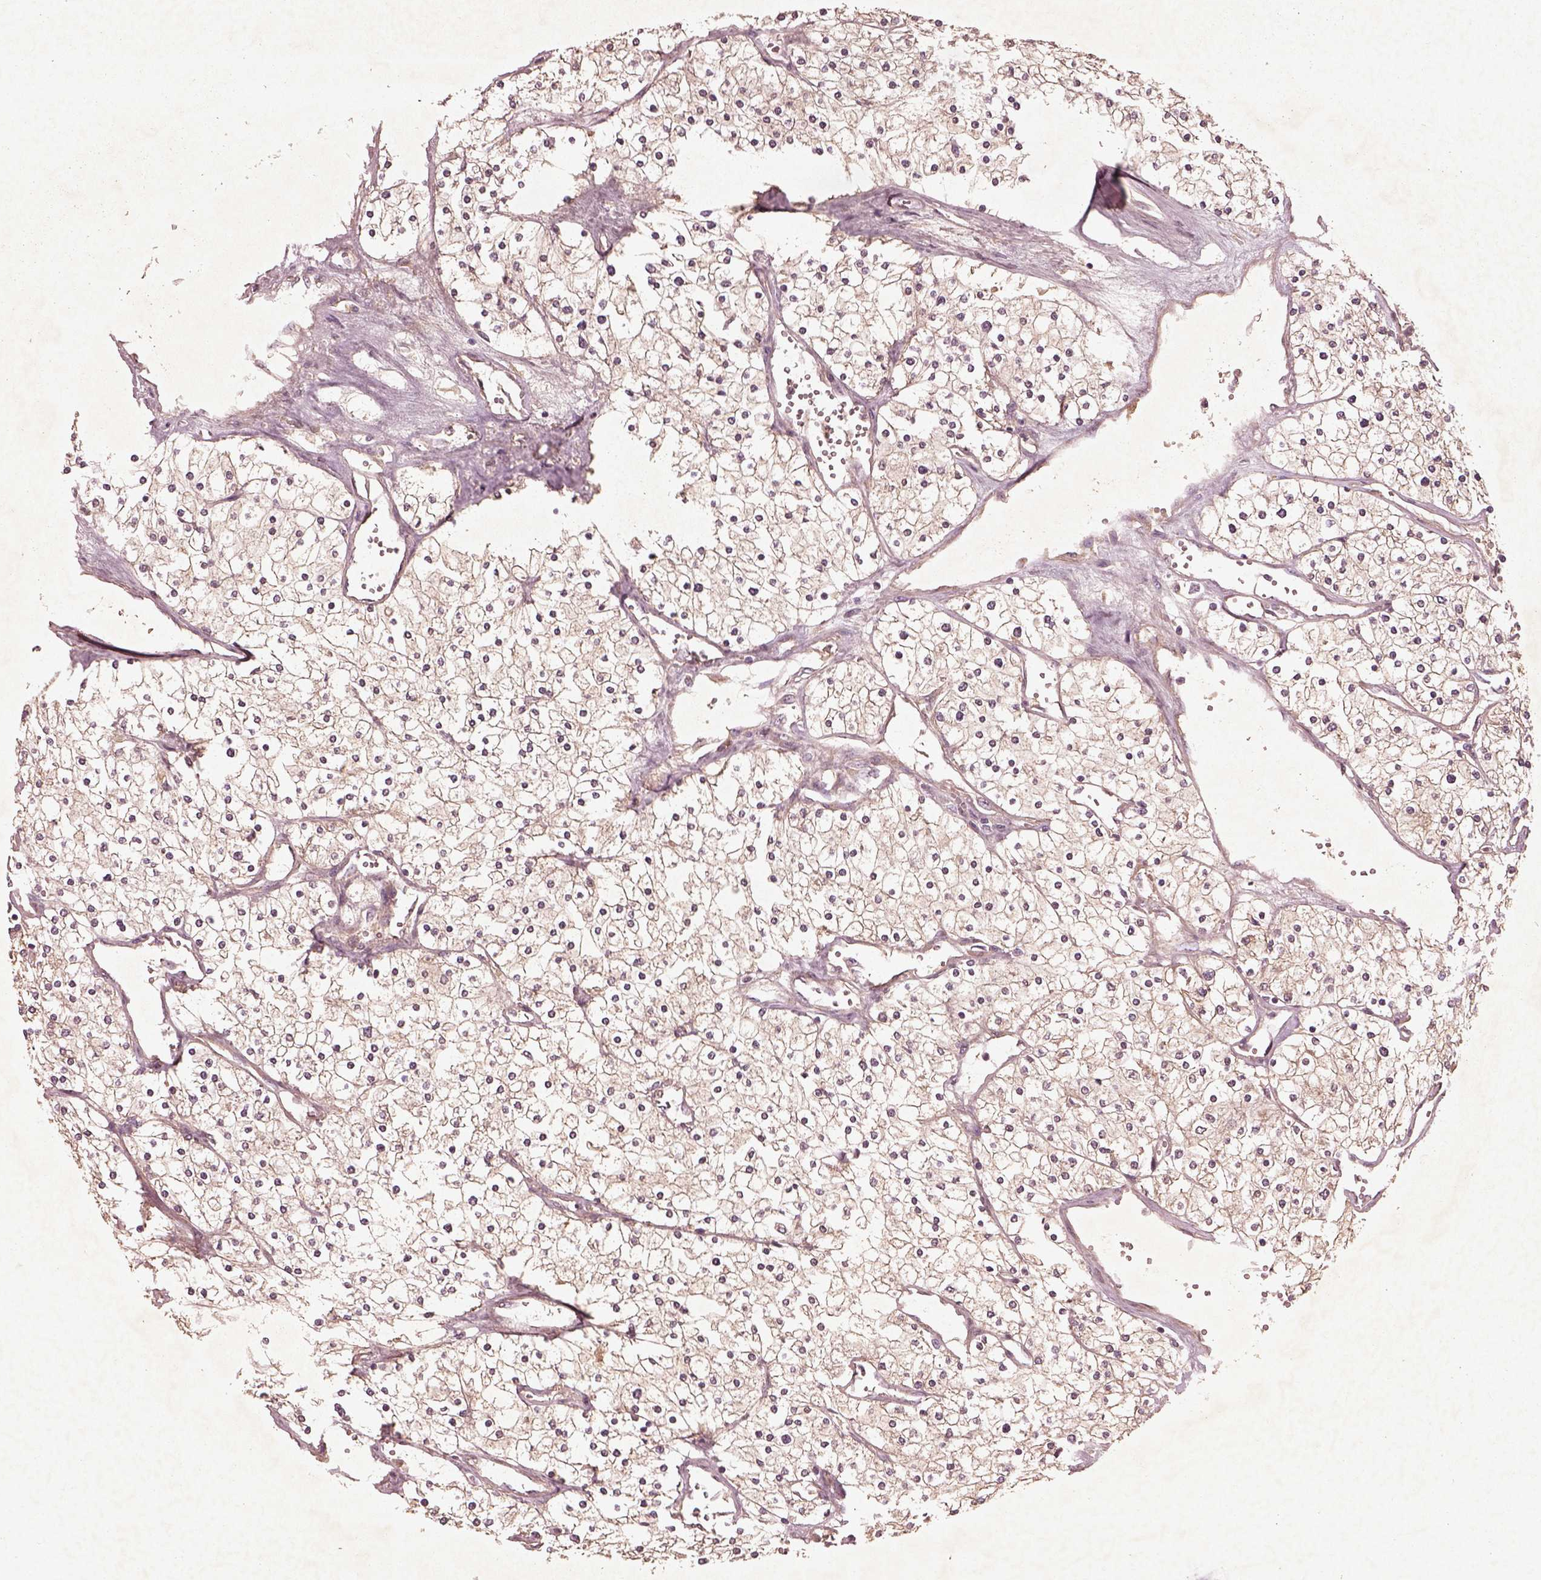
{"staining": {"intensity": "weak", "quantity": ">75%", "location": "cytoplasmic/membranous"}, "tissue": "renal cancer", "cell_type": "Tumor cells", "image_type": "cancer", "snomed": [{"axis": "morphology", "description": "Adenocarcinoma, NOS"}, {"axis": "topography", "description": "Kidney"}], "caption": "The photomicrograph shows a brown stain indicating the presence of a protein in the cytoplasmic/membranous of tumor cells in renal cancer (adenocarcinoma).", "gene": "FAM234A", "patient": {"sex": "male", "age": 80}}